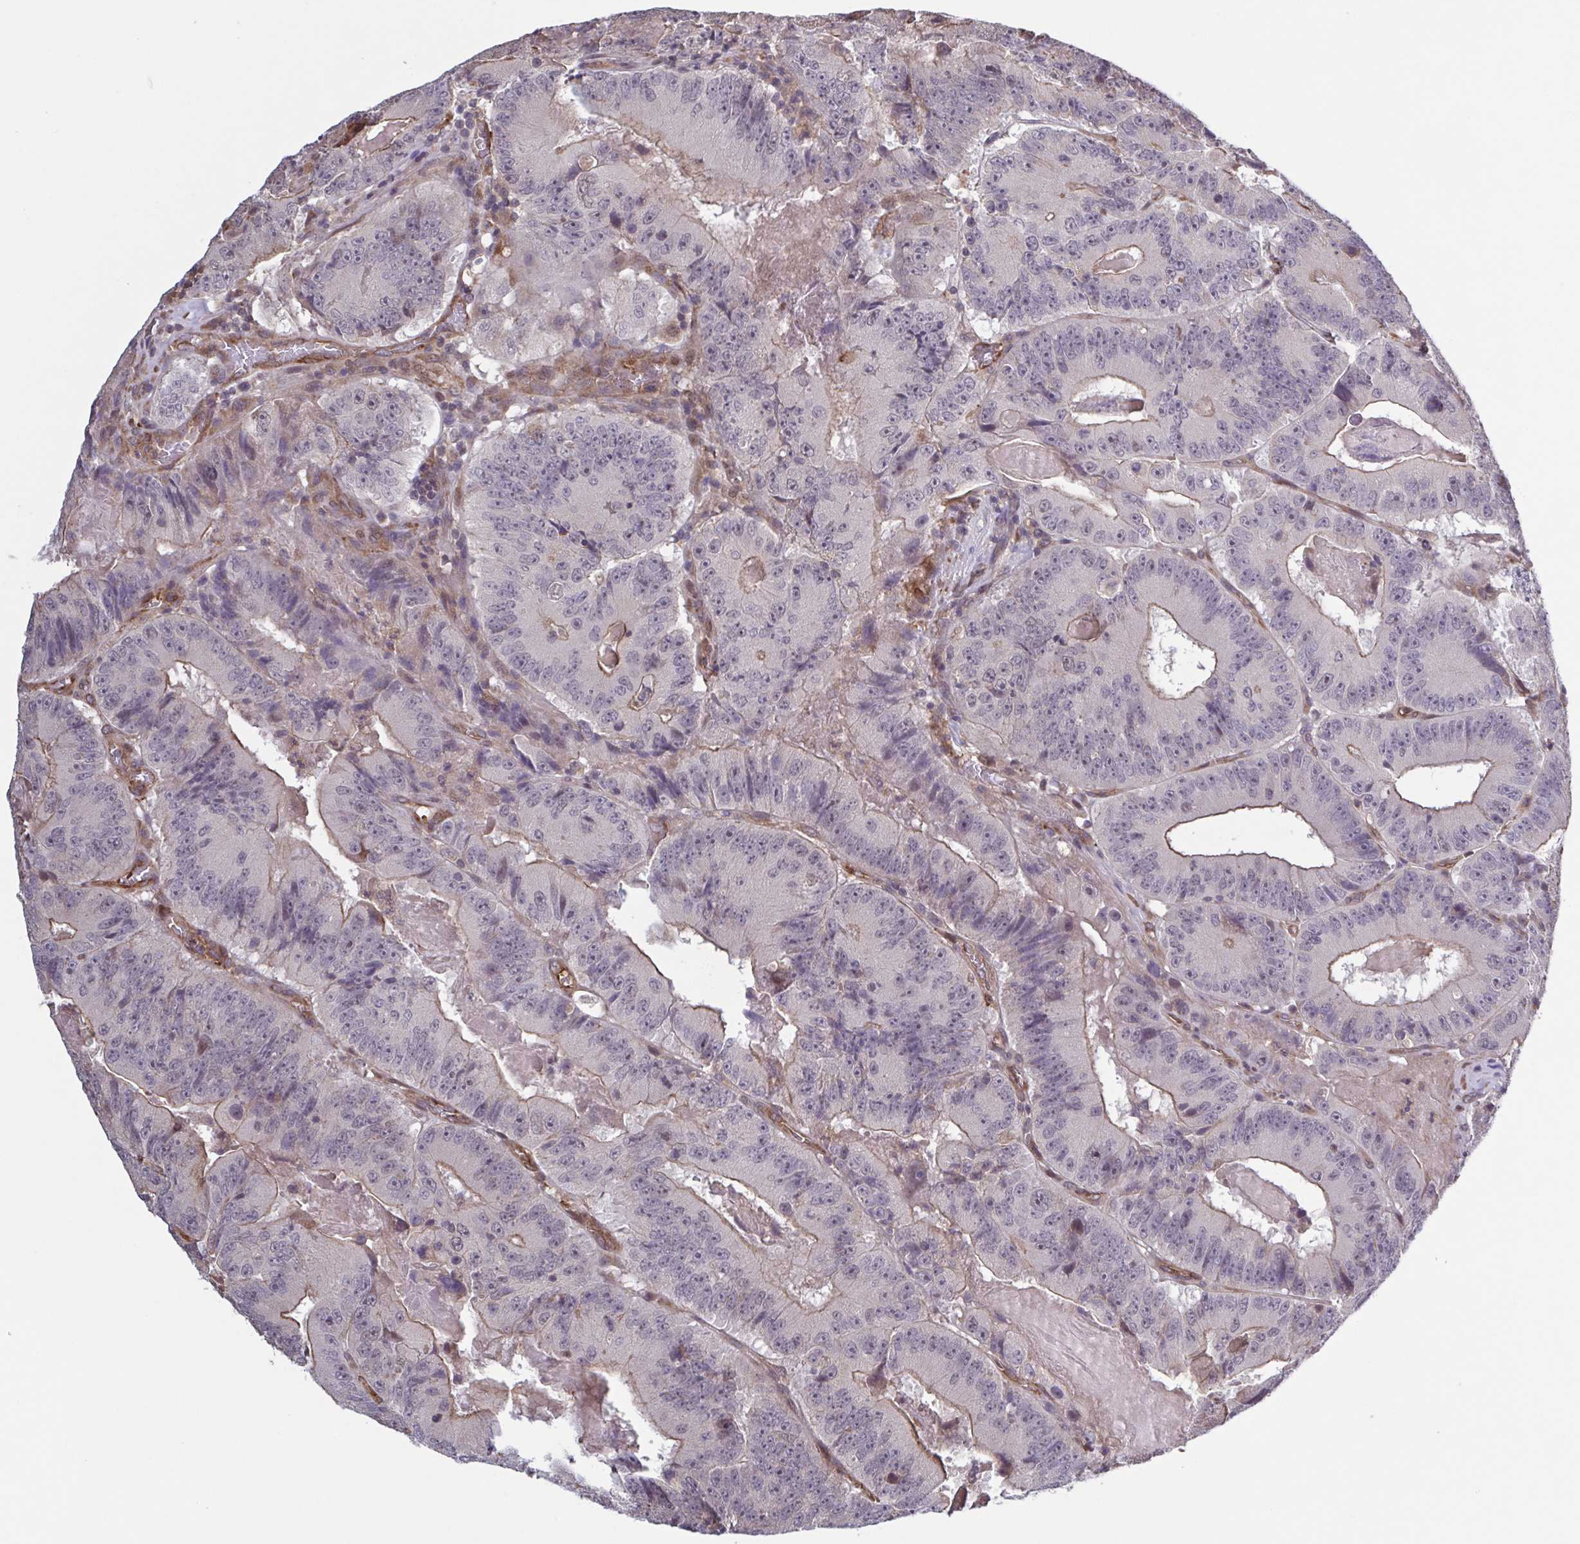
{"staining": {"intensity": "weak", "quantity": "<25%", "location": "cytoplasmic/membranous"}, "tissue": "colorectal cancer", "cell_type": "Tumor cells", "image_type": "cancer", "snomed": [{"axis": "morphology", "description": "Adenocarcinoma, NOS"}, {"axis": "topography", "description": "Colon"}], "caption": "Photomicrograph shows no significant protein expression in tumor cells of colorectal cancer (adenocarcinoma). (DAB (3,3'-diaminobenzidine) immunohistochemistry (IHC) visualized using brightfield microscopy, high magnification).", "gene": "ZNF200", "patient": {"sex": "female", "age": 86}}